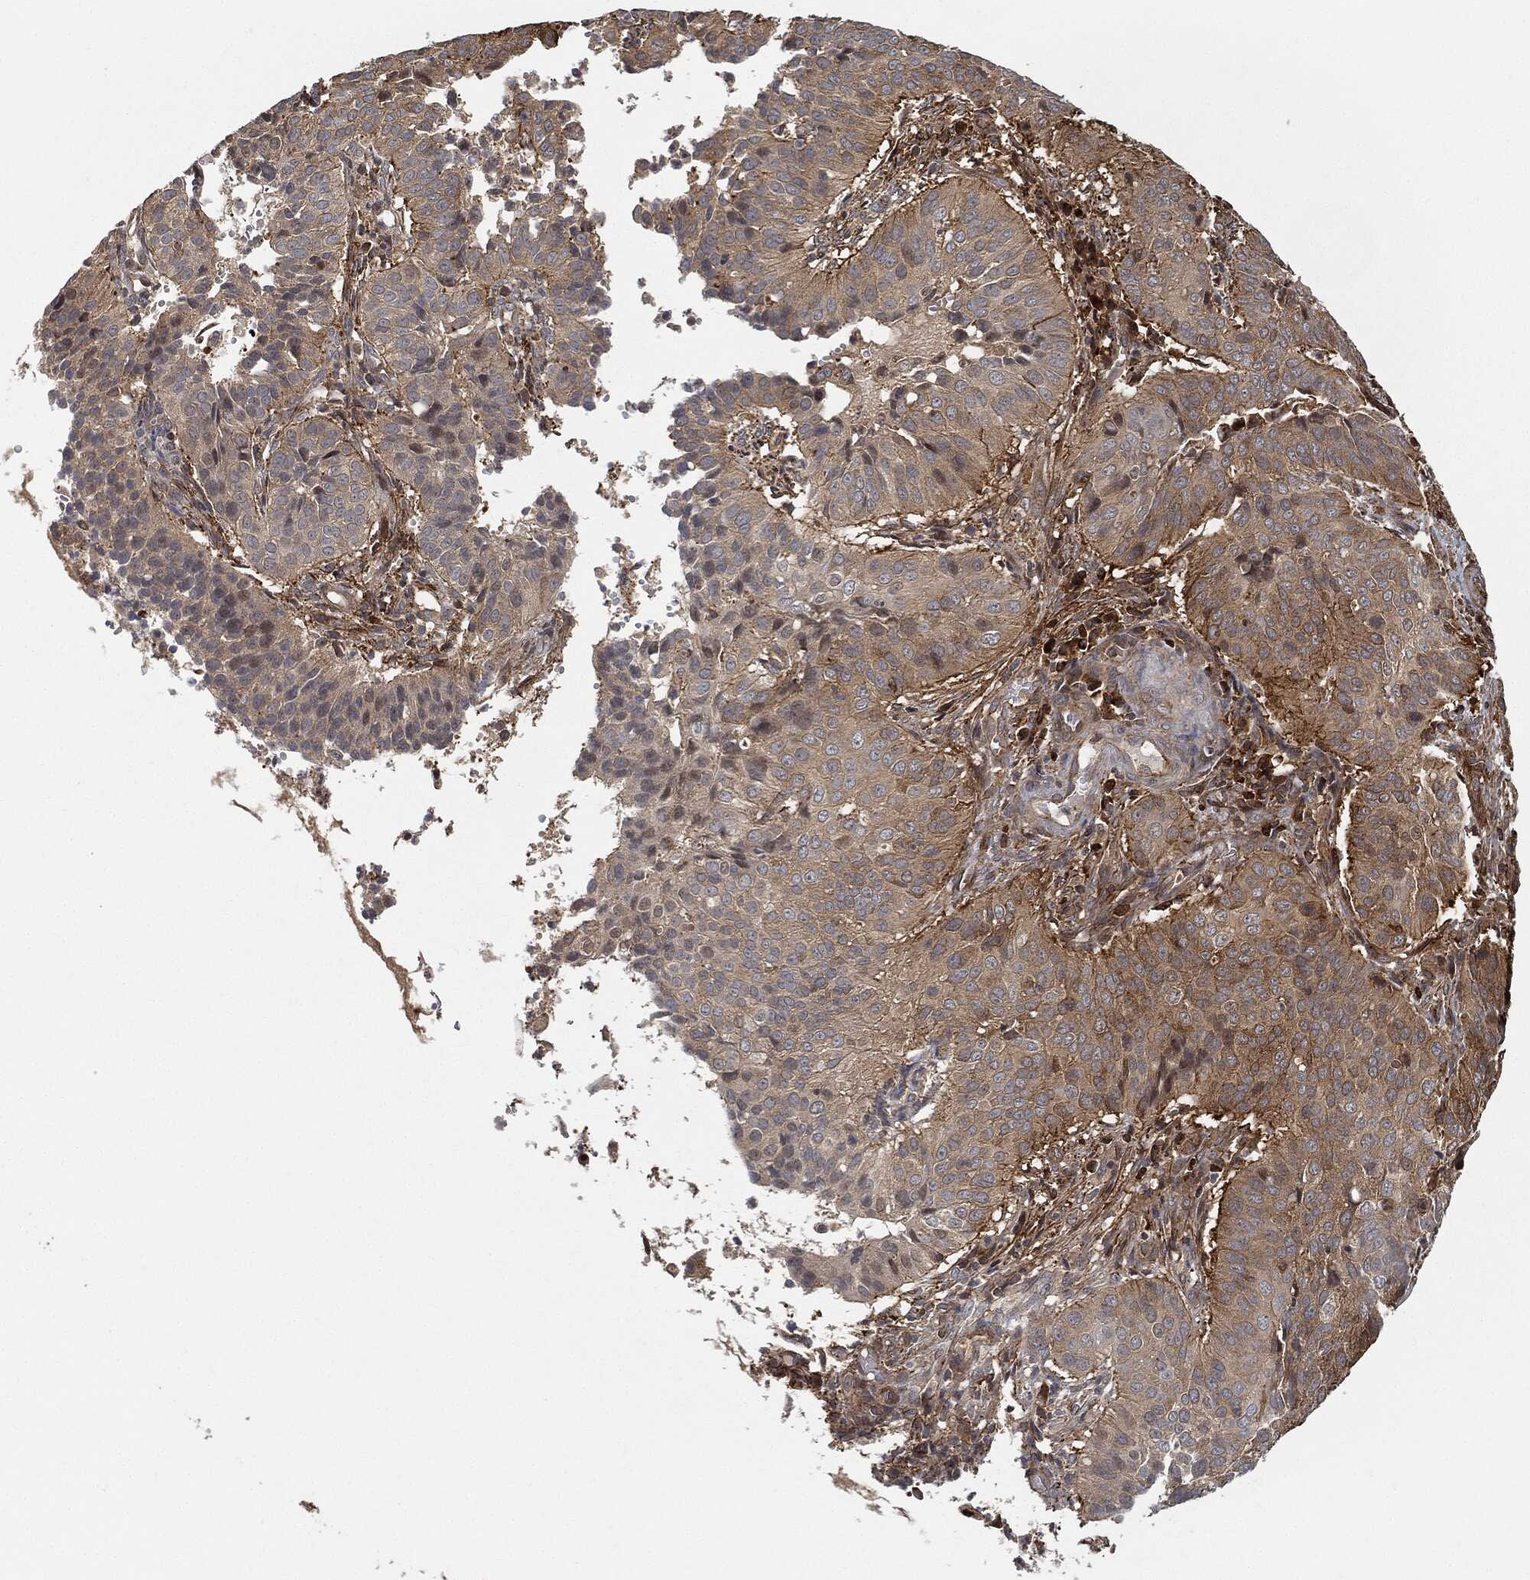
{"staining": {"intensity": "strong", "quantity": "<25%", "location": "cytoplasmic/membranous"}, "tissue": "cervical cancer", "cell_type": "Tumor cells", "image_type": "cancer", "snomed": [{"axis": "morphology", "description": "Normal tissue, NOS"}, {"axis": "morphology", "description": "Squamous cell carcinoma, NOS"}, {"axis": "topography", "description": "Cervix"}], "caption": "About <25% of tumor cells in human cervical cancer (squamous cell carcinoma) show strong cytoplasmic/membranous protein staining as visualized by brown immunohistochemical staining.", "gene": "TPT1", "patient": {"sex": "female", "age": 39}}